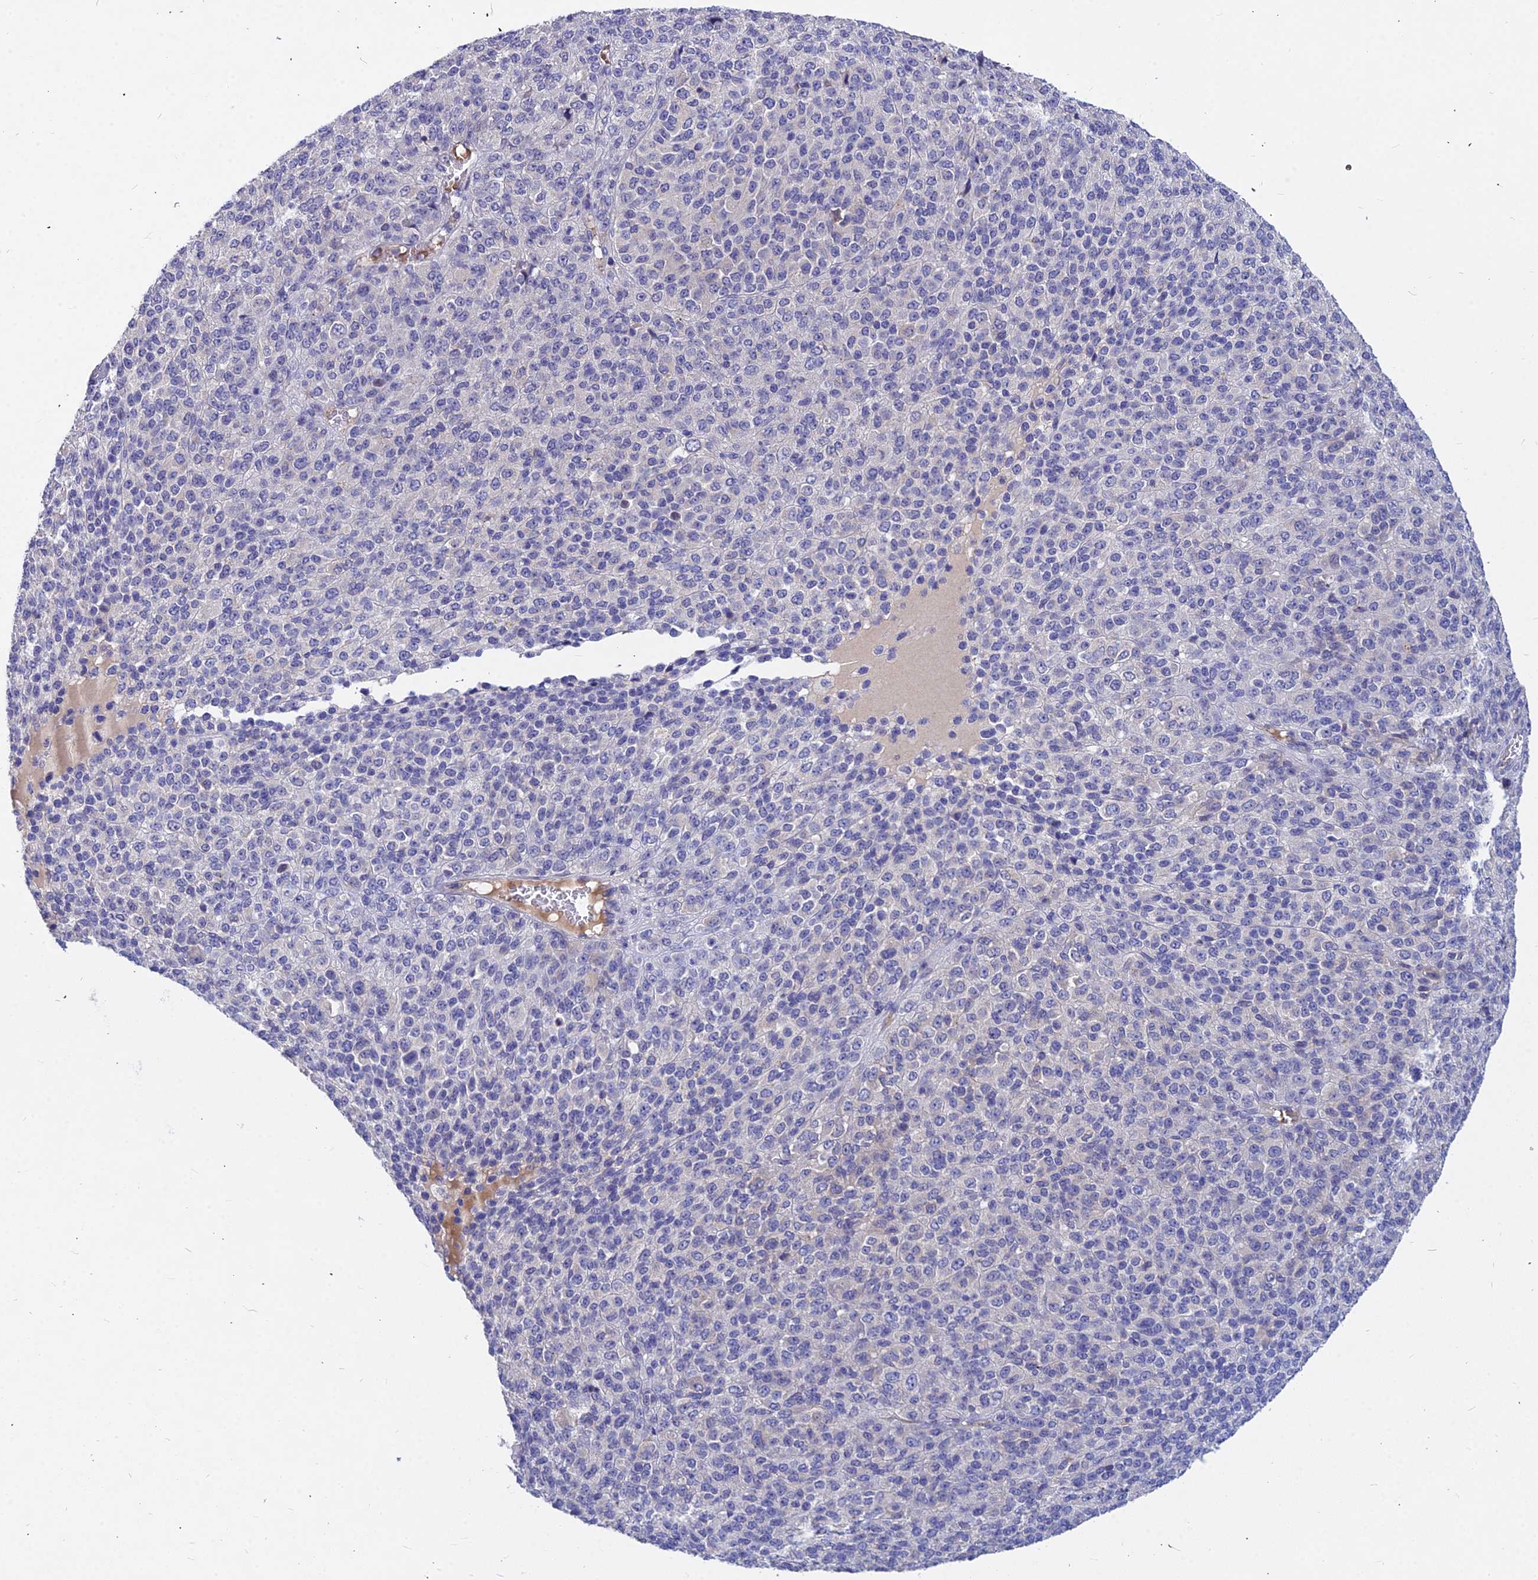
{"staining": {"intensity": "negative", "quantity": "none", "location": "none"}, "tissue": "melanoma", "cell_type": "Tumor cells", "image_type": "cancer", "snomed": [{"axis": "morphology", "description": "Malignant melanoma, Metastatic site"}, {"axis": "topography", "description": "Brain"}], "caption": "Melanoma was stained to show a protein in brown. There is no significant staining in tumor cells.", "gene": "DMRTA1", "patient": {"sex": "female", "age": 56}}